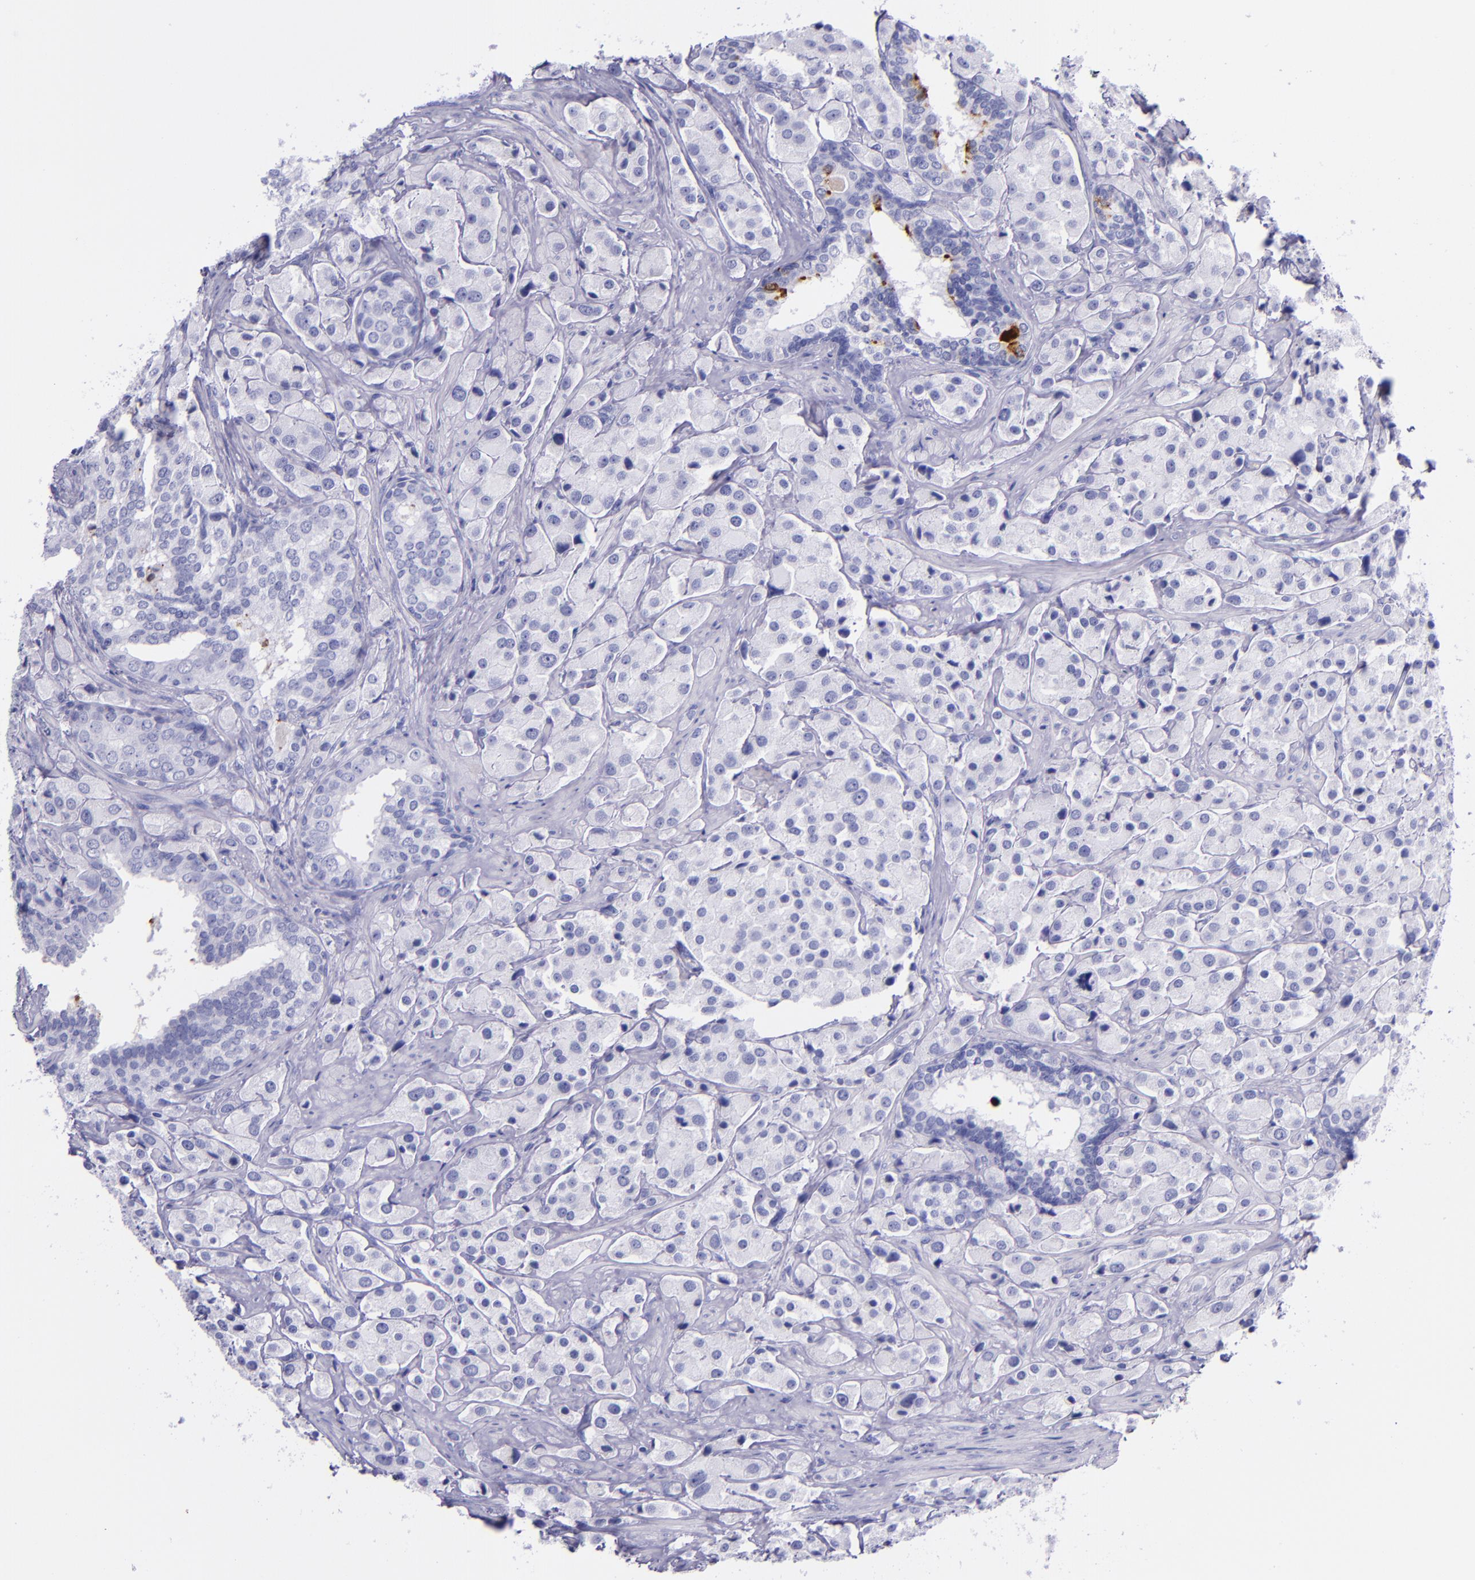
{"staining": {"intensity": "negative", "quantity": "none", "location": "none"}, "tissue": "prostate cancer", "cell_type": "Tumor cells", "image_type": "cancer", "snomed": [{"axis": "morphology", "description": "Adenocarcinoma, Medium grade"}, {"axis": "topography", "description": "Prostate"}], "caption": "A micrograph of human prostate cancer (medium-grade adenocarcinoma) is negative for staining in tumor cells.", "gene": "SLPI", "patient": {"sex": "male", "age": 70}}